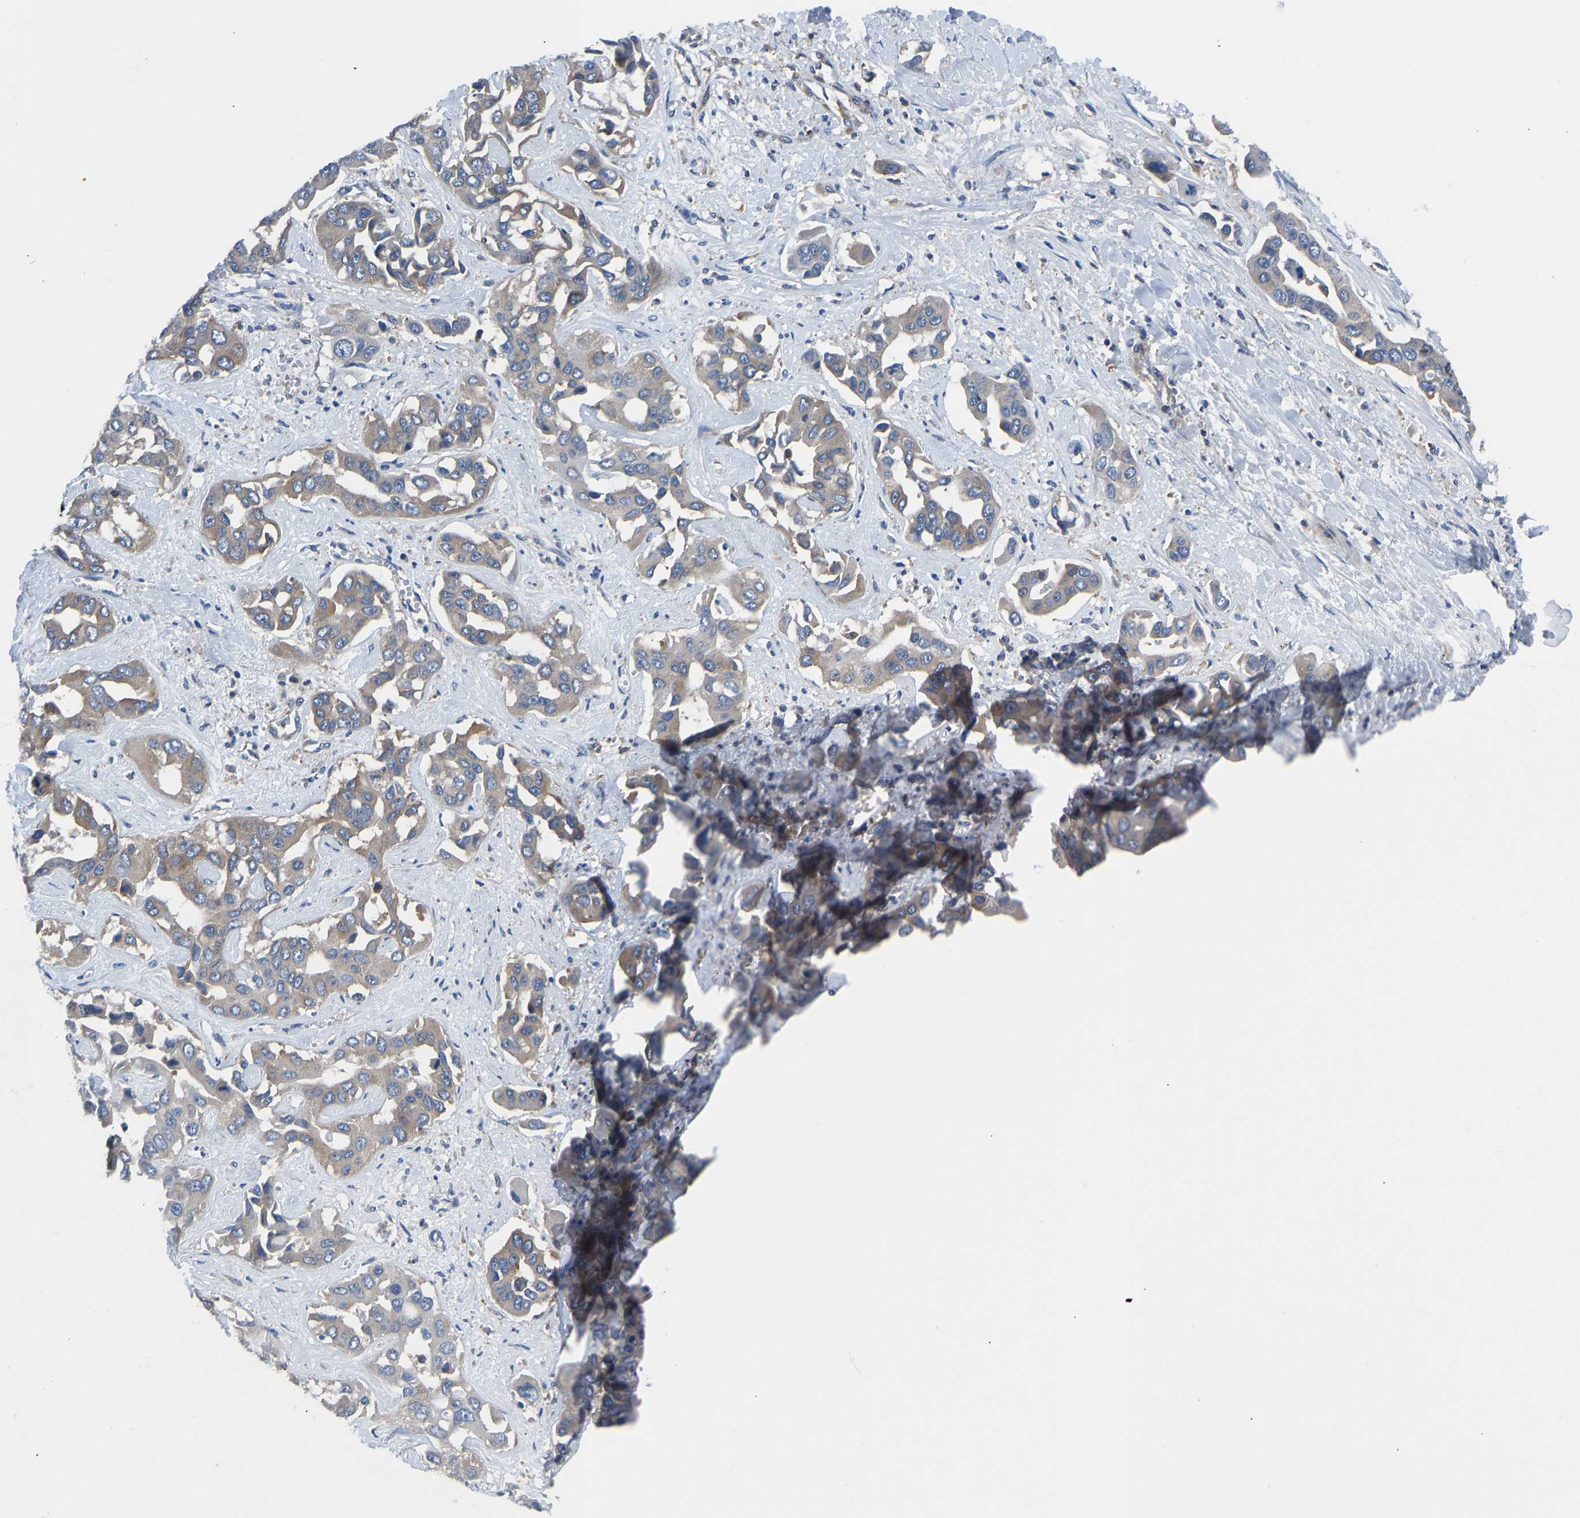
{"staining": {"intensity": "weak", "quantity": ">75%", "location": "cytoplasmic/membranous"}, "tissue": "liver cancer", "cell_type": "Tumor cells", "image_type": "cancer", "snomed": [{"axis": "morphology", "description": "Cholangiocarcinoma"}, {"axis": "topography", "description": "Liver"}], "caption": "Tumor cells exhibit weak cytoplasmic/membranous positivity in about >75% of cells in liver cancer (cholangiocarcinoma).", "gene": "PRKAR1A", "patient": {"sex": "female", "age": 52}}